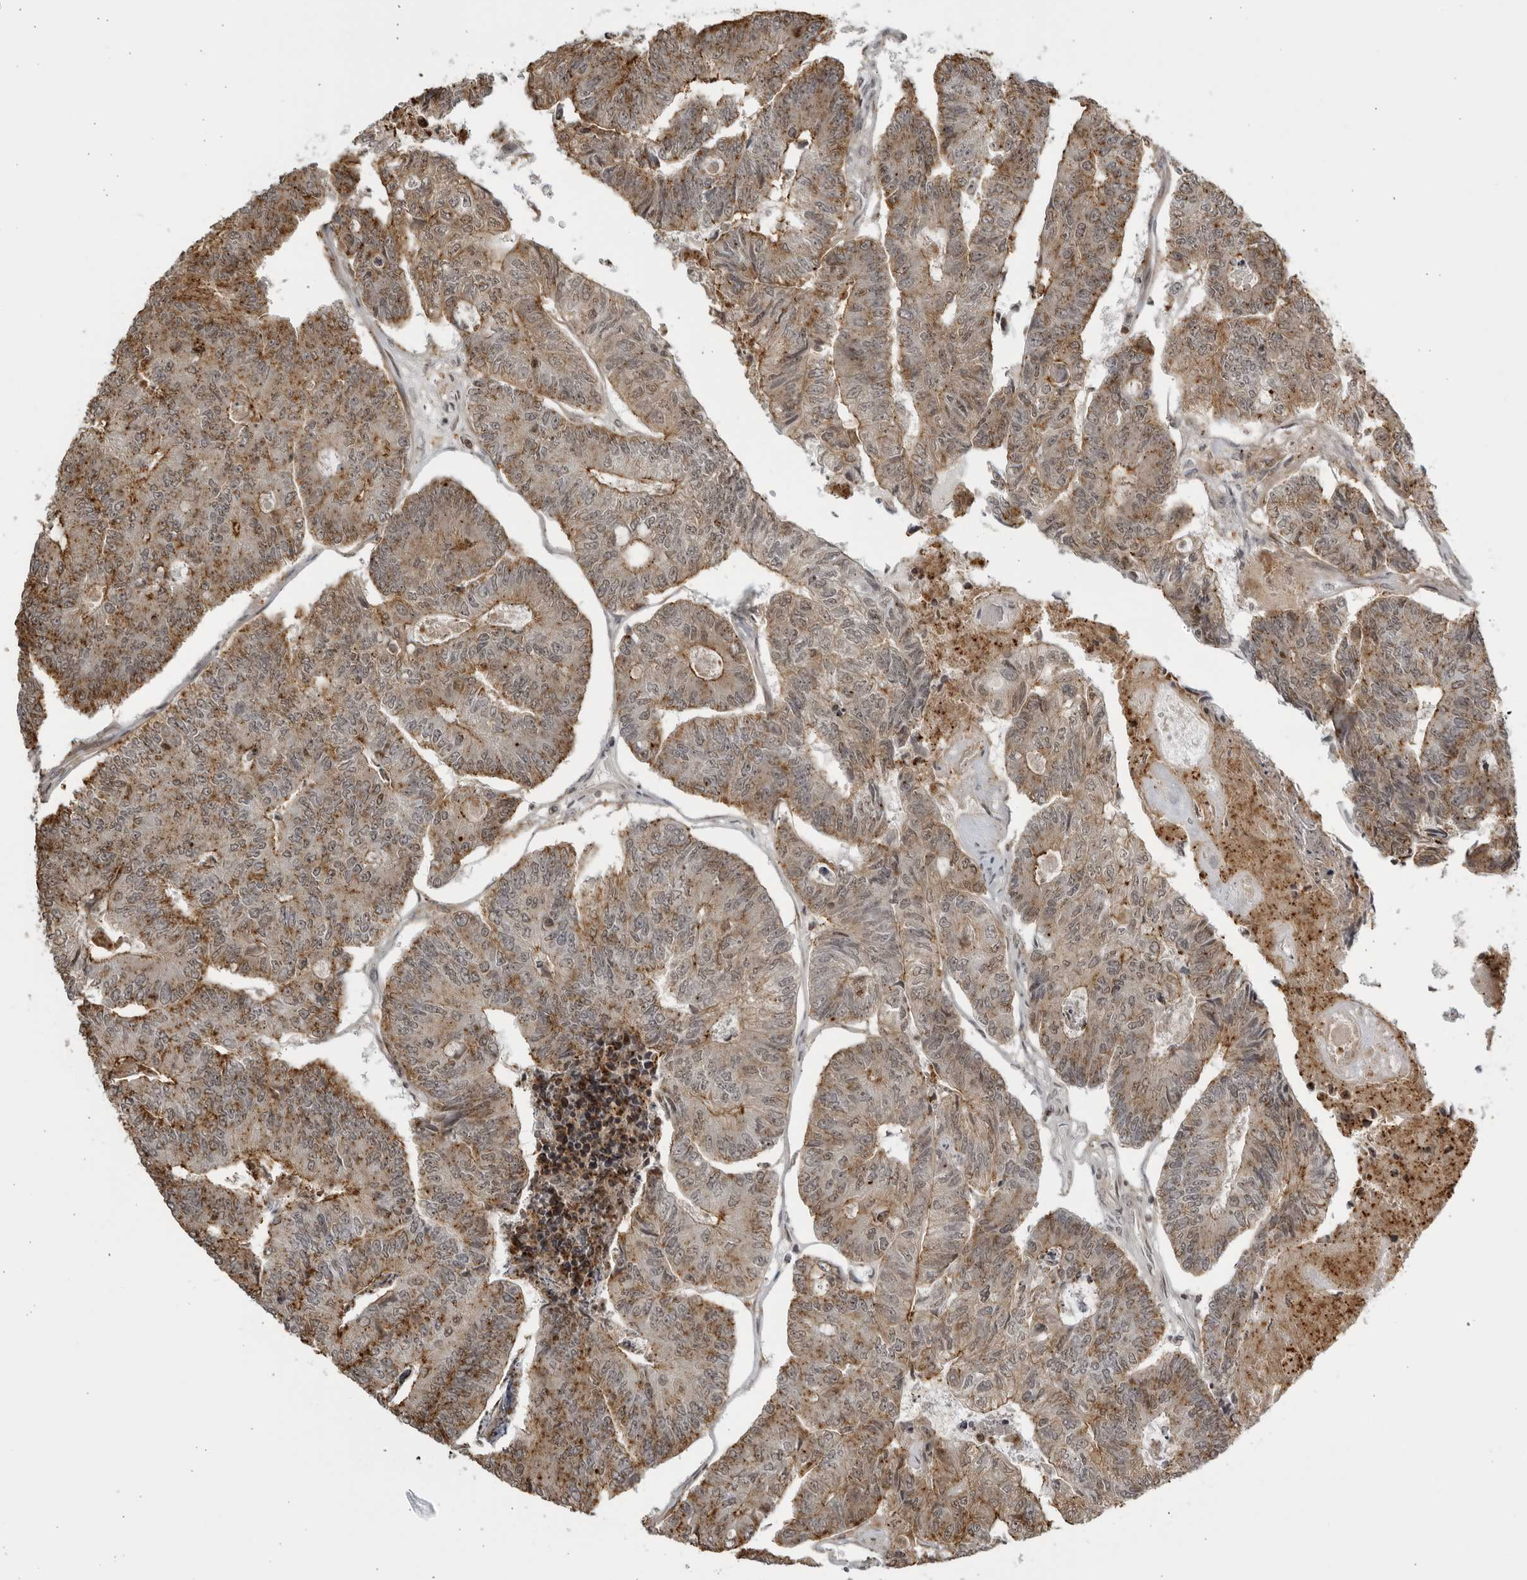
{"staining": {"intensity": "moderate", "quantity": "25%-75%", "location": "cytoplasmic/membranous"}, "tissue": "colorectal cancer", "cell_type": "Tumor cells", "image_type": "cancer", "snomed": [{"axis": "morphology", "description": "Adenocarcinoma, NOS"}, {"axis": "topography", "description": "Colon"}], "caption": "Brown immunohistochemical staining in adenocarcinoma (colorectal) demonstrates moderate cytoplasmic/membranous positivity in about 25%-75% of tumor cells. (DAB = brown stain, brightfield microscopy at high magnification).", "gene": "TCF21", "patient": {"sex": "female", "age": 67}}